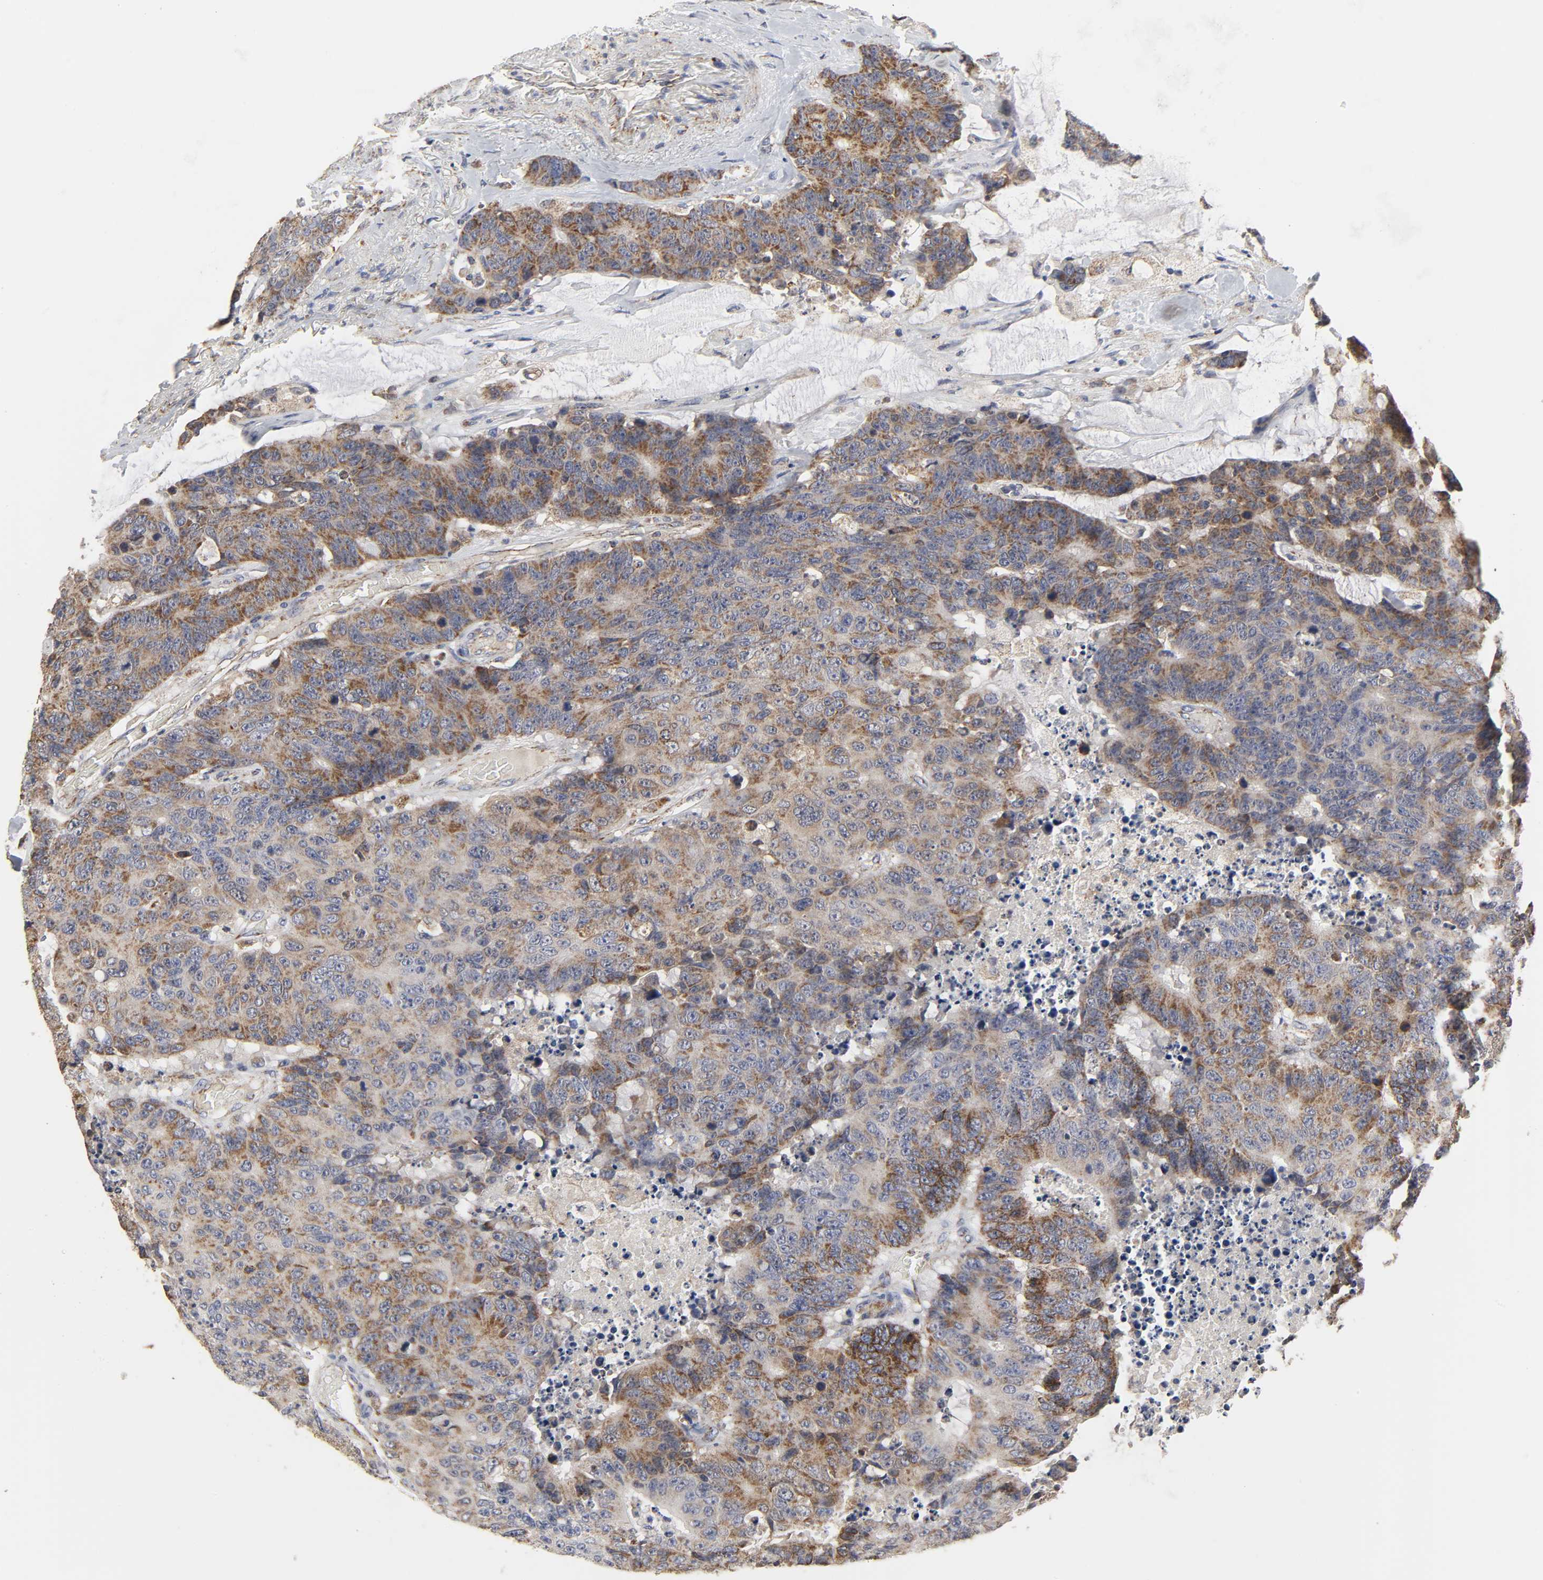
{"staining": {"intensity": "moderate", "quantity": ">75%", "location": "cytoplasmic/membranous"}, "tissue": "colorectal cancer", "cell_type": "Tumor cells", "image_type": "cancer", "snomed": [{"axis": "morphology", "description": "Adenocarcinoma, NOS"}, {"axis": "topography", "description": "Colon"}], "caption": "This histopathology image shows IHC staining of human colorectal cancer, with medium moderate cytoplasmic/membranous staining in approximately >75% of tumor cells.", "gene": "COX6B1", "patient": {"sex": "female", "age": 86}}